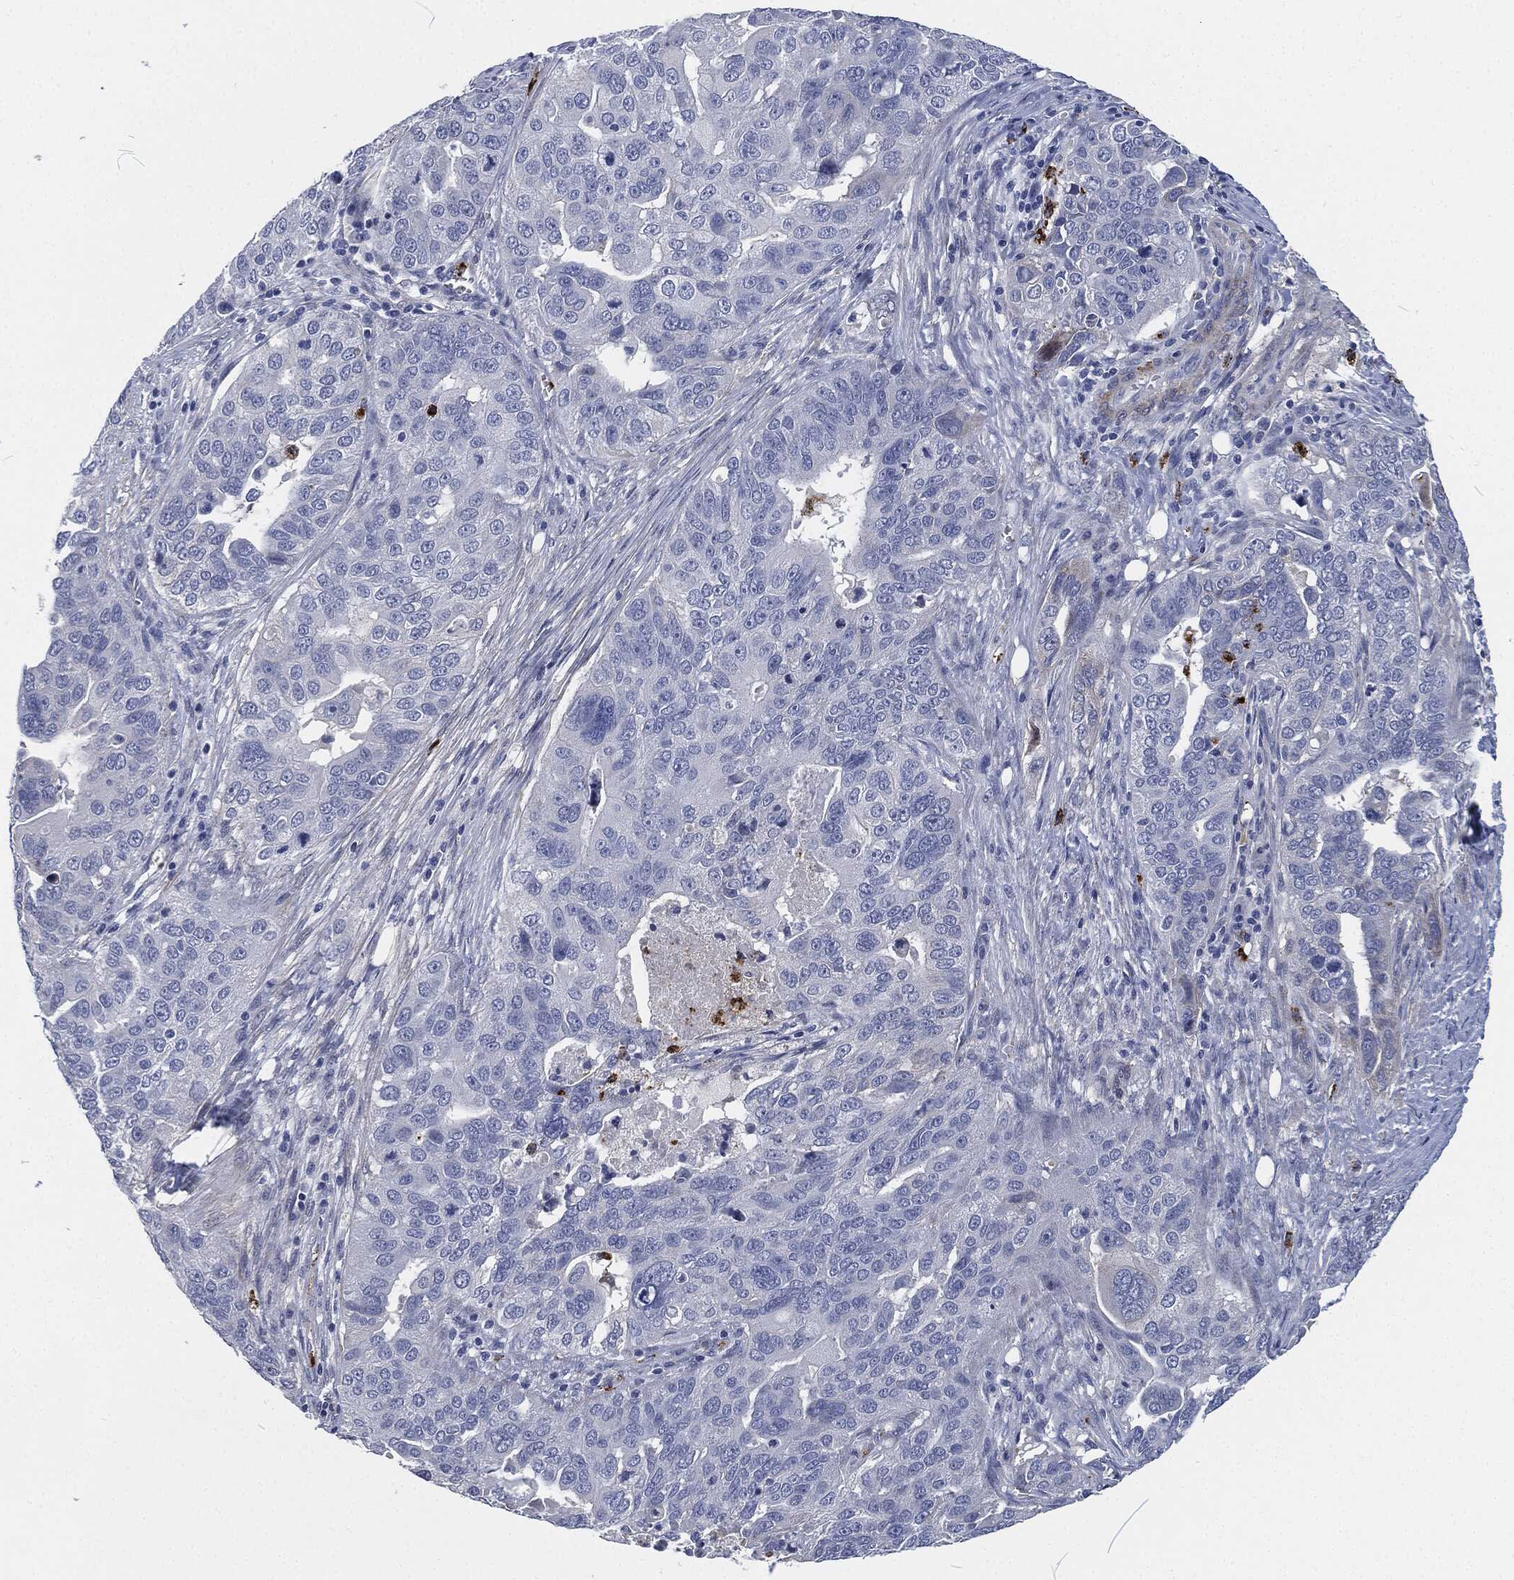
{"staining": {"intensity": "negative", "quantity": "none", "location": "none"}, "tissue": "ovarian cancer", "cell_type": "Tumor cells", "image_type": "cancer", "snomed": [{"axis": "morphology", "description": "Carcinoma, endometroid"}, {"axis": "topography", "description": "Soft tissue"}, {"axis": "topography", "description": "Ovary"}], "caption": "This histopathology image is of ovarian endometroid carcinoma stained with immunohistochemistry to label a protein in brown with the nuclei are counter-stained blue. There is no staining in tumor cells. Brightfield microscopy of IHC stained with DAB (brown) and hematoxylin (blue), captured at high magnification.", "gene": "MPO", "patient": {"sex": "female", "age": 52}}